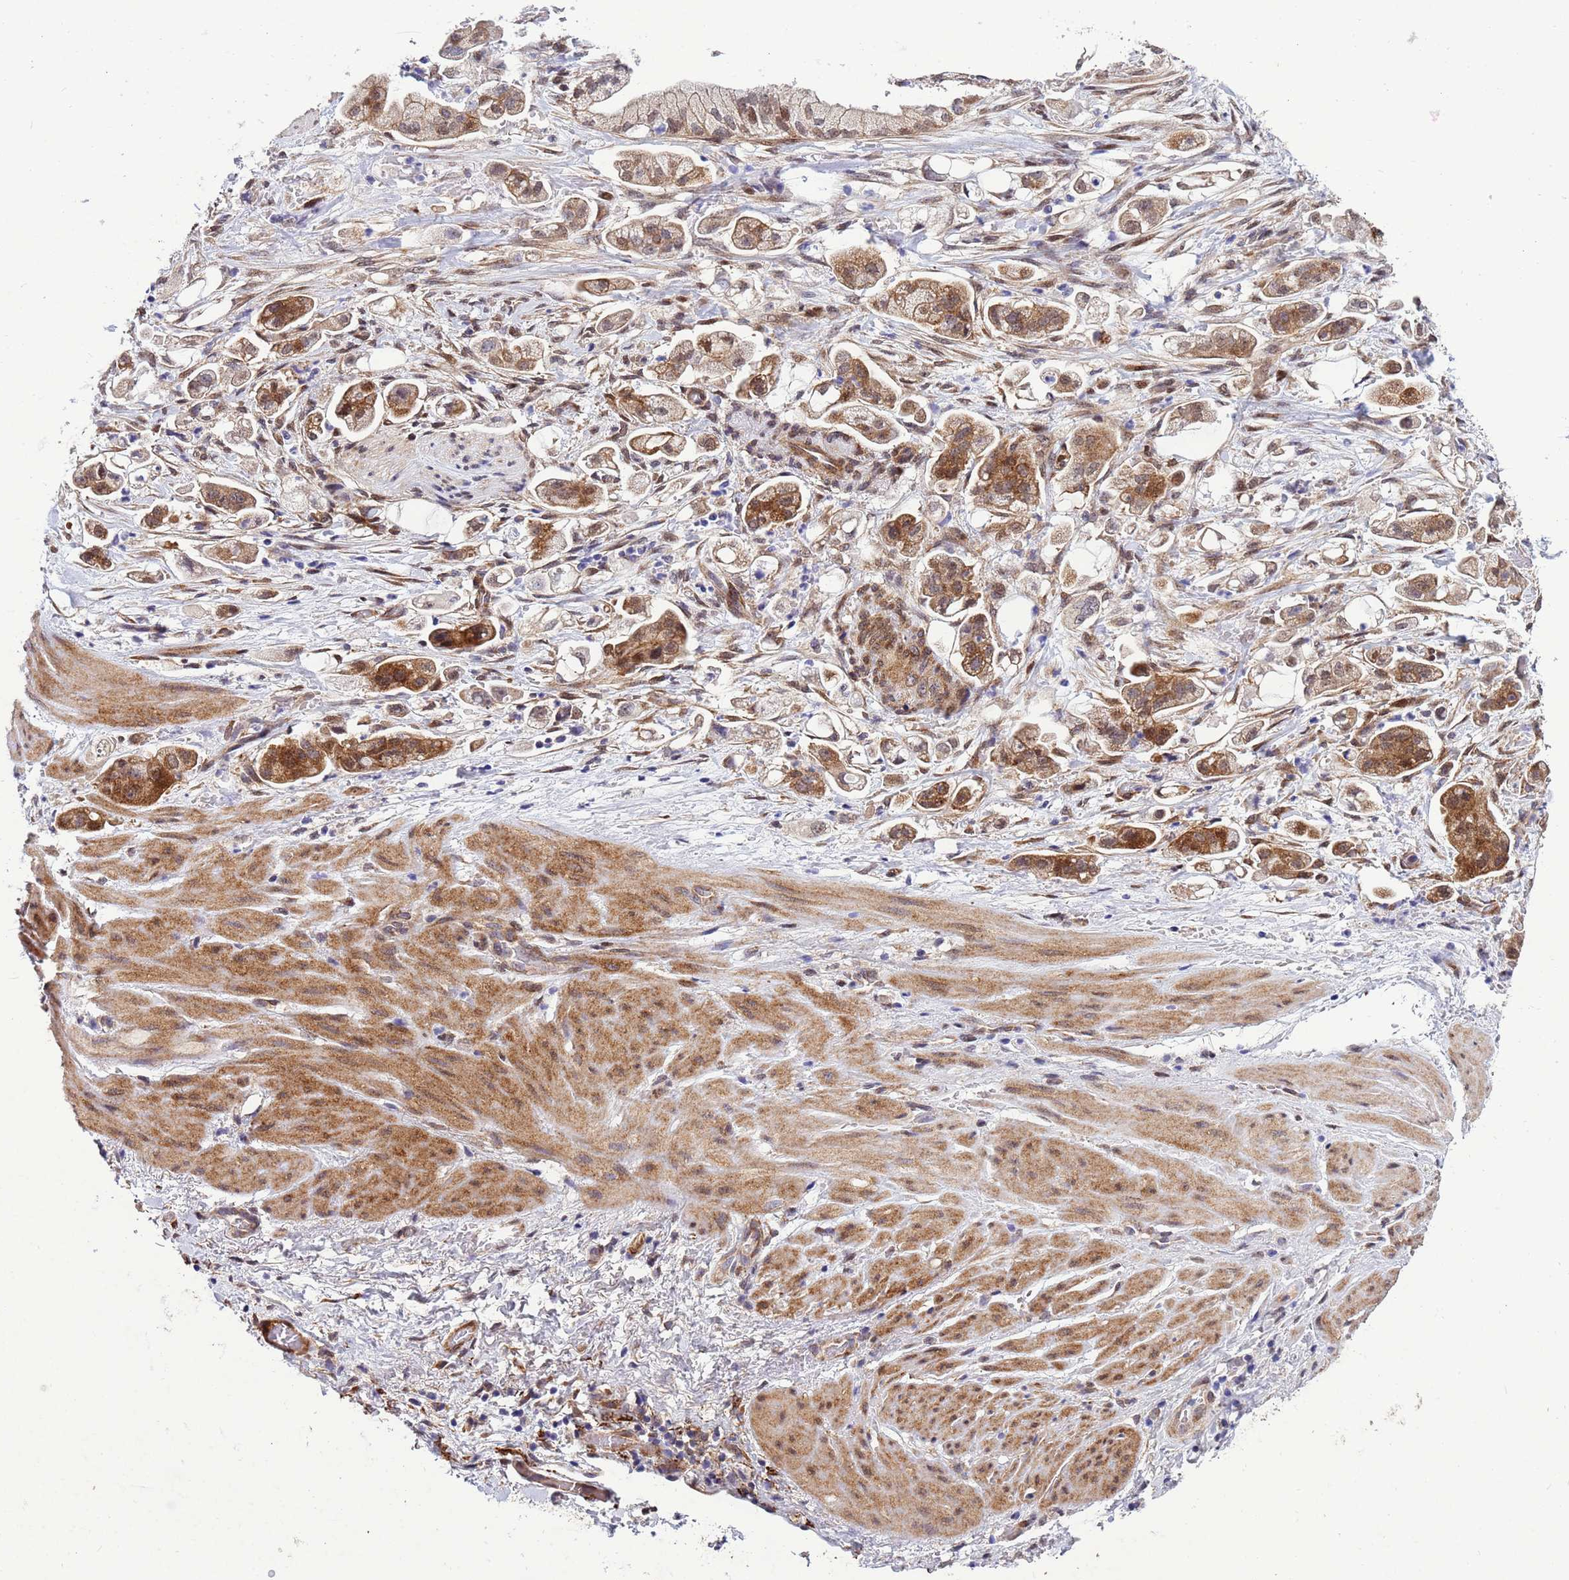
{"staining": {"intensity": "moderate", "quantity": ">75%", "location": "cytoplasmic/membranous"}, "tissue": "stomach cancer", "cell_type": "Tumor cells", "image_type": "cancer", "snomed": [{"axis": "morphology", "description": "Adenocarcinoma, NOS"}, {"axis": "topography", "description": "Stomach"}], "caption": "Immunohistochemical staining of human stomach adenocarcinoma shows moderate cytoplasmic/membranous protein expression in approximately >75% of tumor cells. (DAB IHC, brown staining for protein, blue staining for nuclei).", "gene": "TRIP6", "patient": {"sex": "male", "age": 62}}